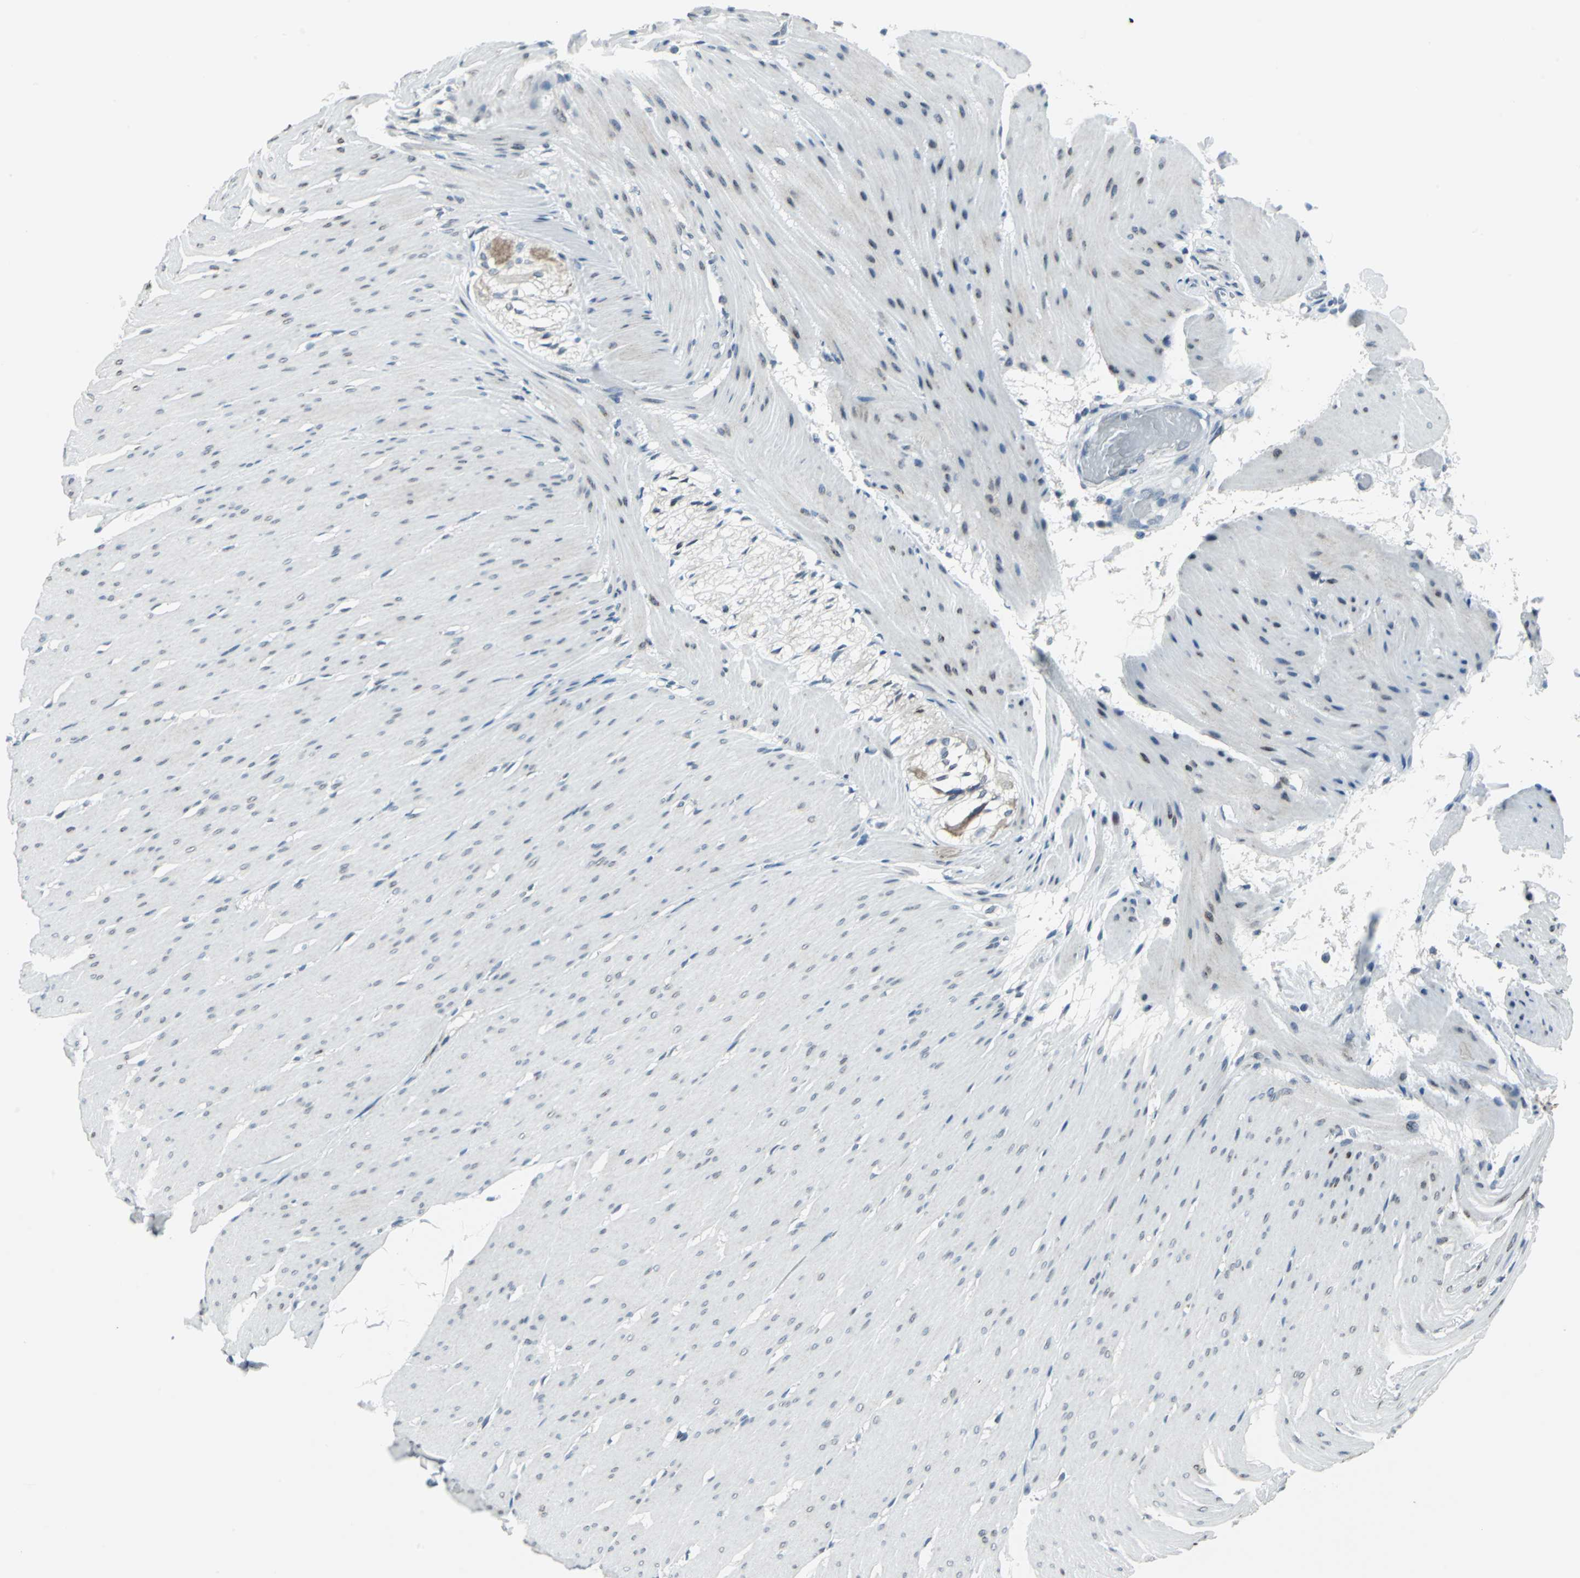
{"staining": {"intensity": "negative", "quantity": "none", "location": "none"}, "tissue": "smooth muscle", "cell_type": "Smooth muscle cells", "image_type": "normal", "snomed": [{"axis": "morphology", "description": "Normal tissue, NOS"}, {"axis": "topography", "description": "Smooth muscle"}, {"axis": "topography", "description": "Colon"}], "caption": "IHC of normal human smooth muscle displays no positivity in smooth muscle cells. (Immunohistochemistry, brightfield microscopy, high magnification).", "gene": "SNUPN", "patient": {"sex": "male", "age": 67}}